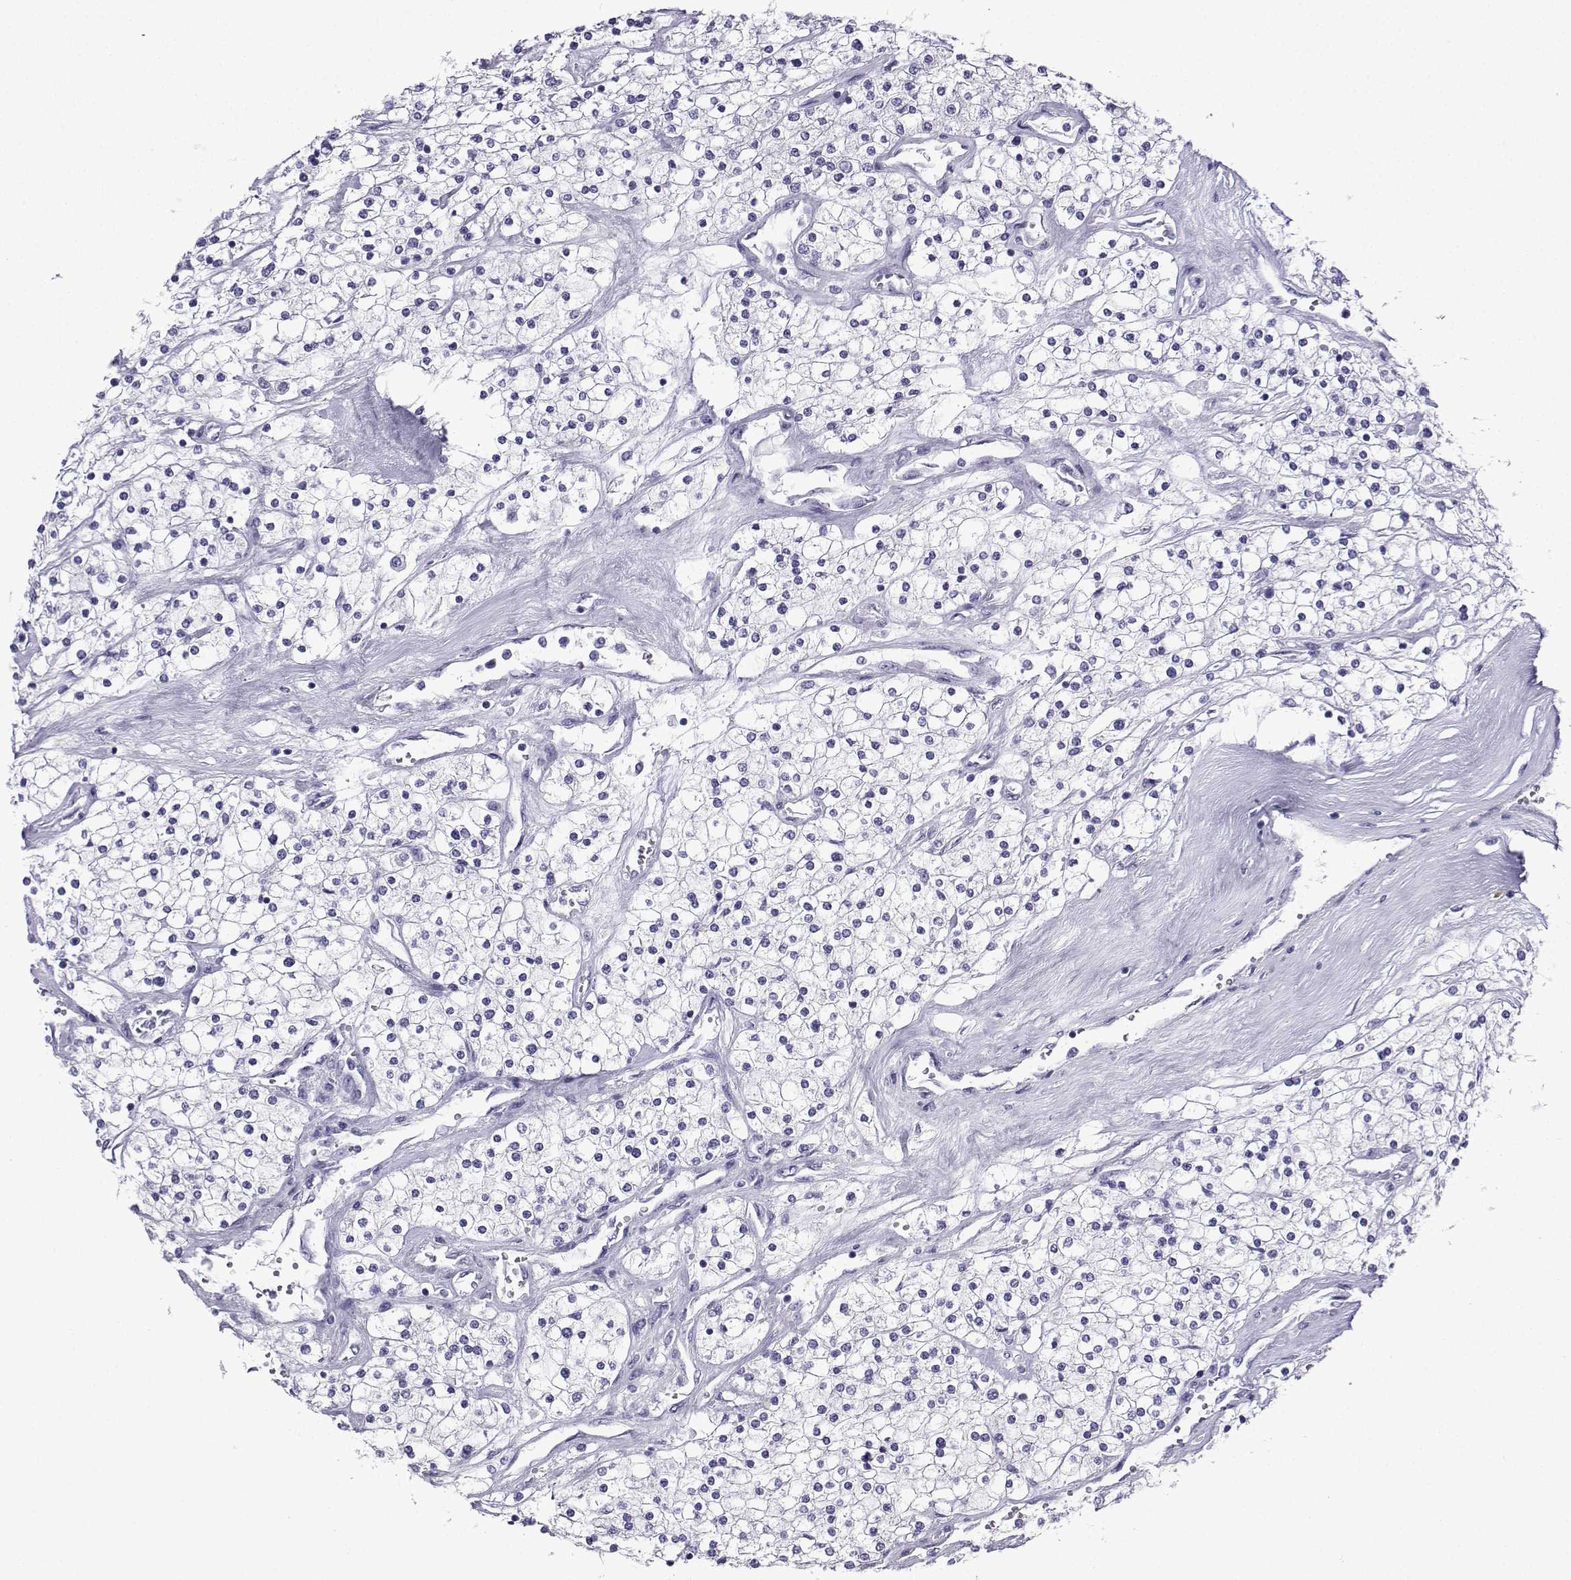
{"staining": {"intensity": "negative", "quantity": "none", "location": "none"}, "tissue": "renal cancer", "cell_type": "Tumor cells", "image_type": "cancer", "snomed": [{"axis": "morphology", "description": "Adenocarcinoma, NOS"}, {"axis": "topography", "description": "Kidney"}], "caption": "The histopathology image exhibits no significant expression in tumor cells of renal adenocarcinoma. (DAB IHC visualized using brightfield microscopy, high magnification).", "gene": "KCNF1", "patient": {"sex": "male", "age": 80}}